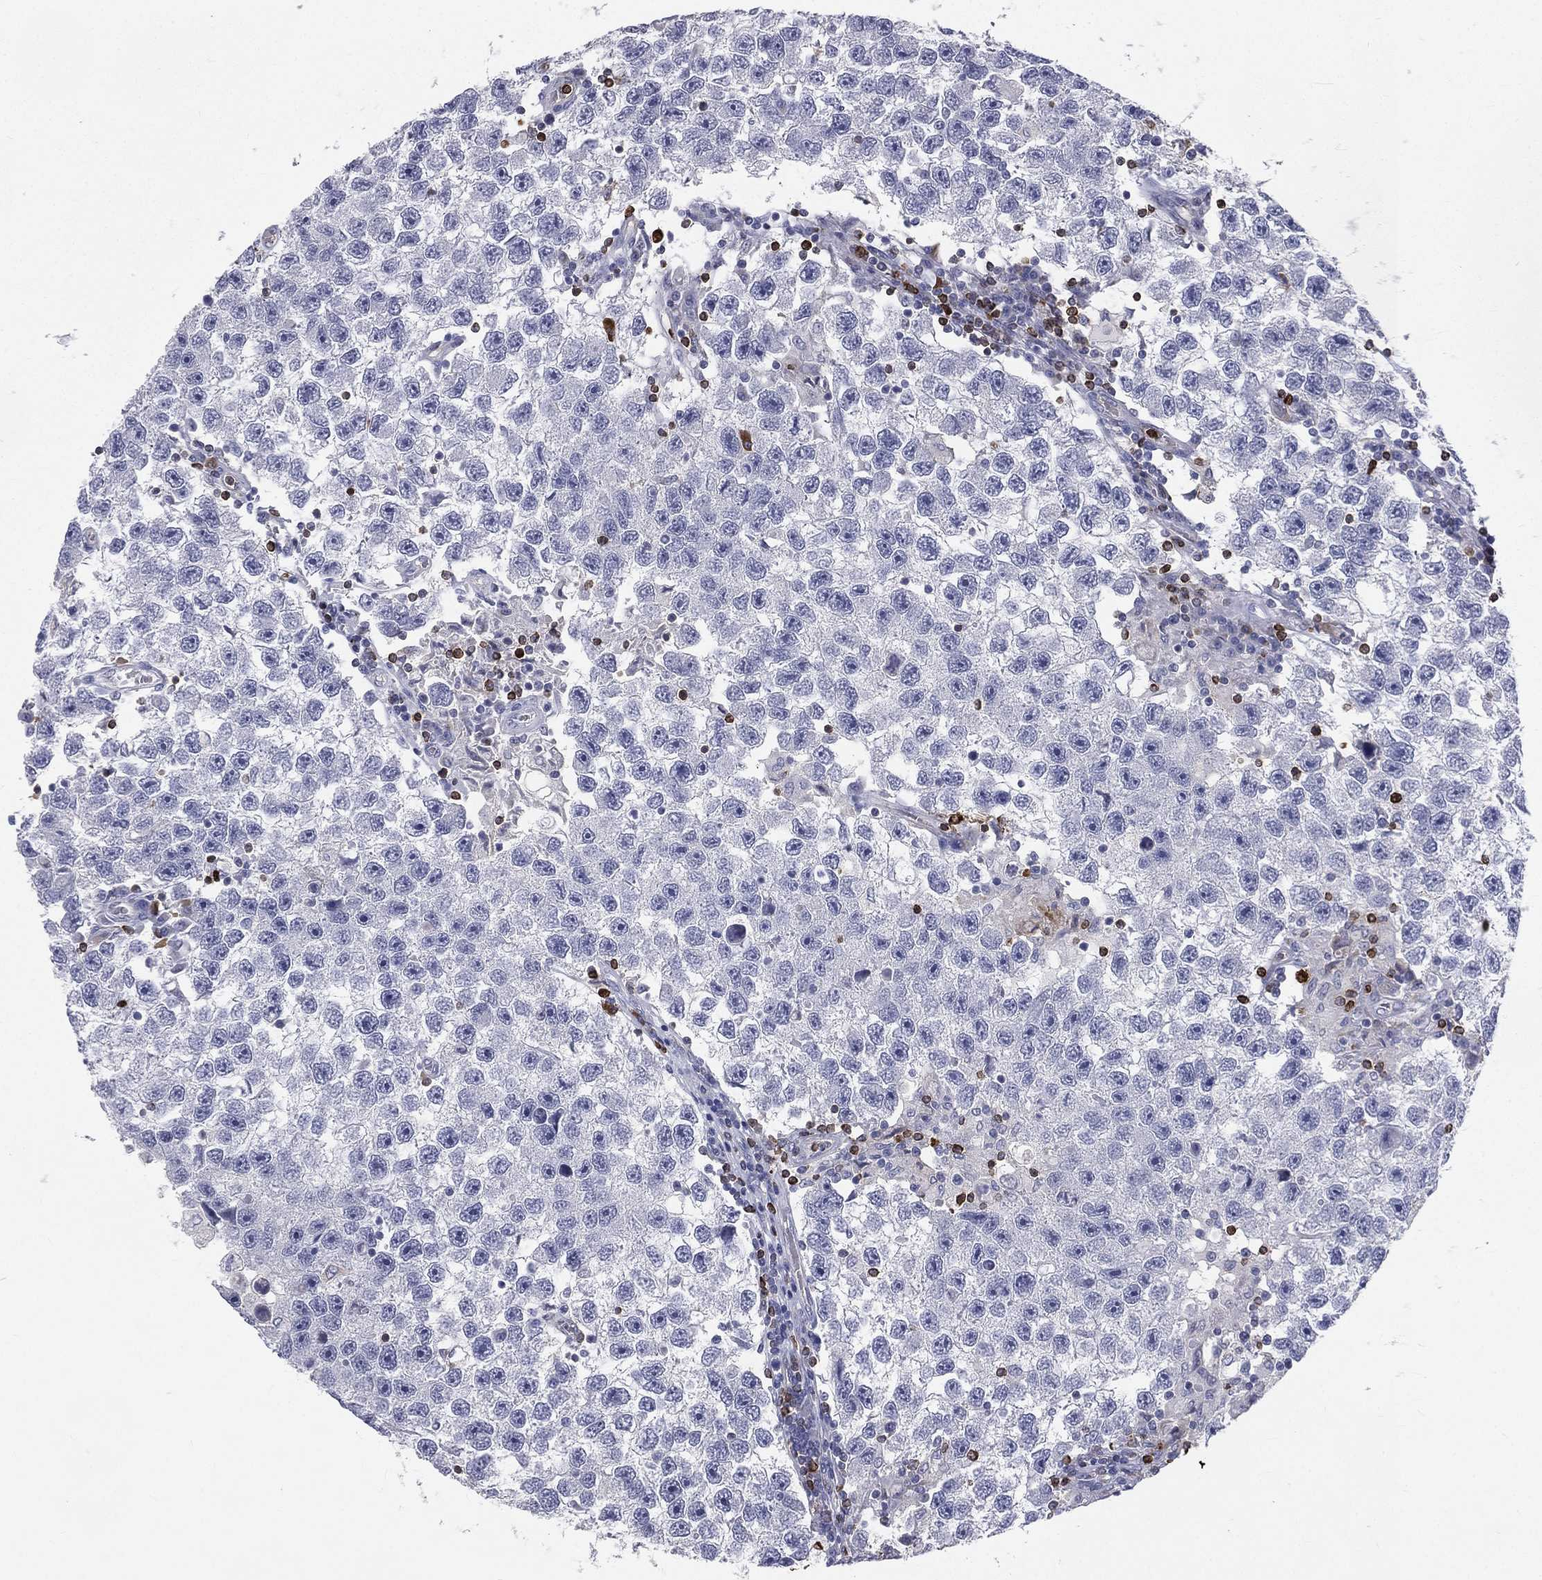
{"staining": {"intensity": "negative", "quantity": "none", "location": "none"}, "tissue": "testis cancer", "cell_type": "Tumor cells", "image_type": "cancer", "snomed": [{"axis": "morphology", "description": "Seminoma, NOS"}, {"axis": "topography", "description": "Testis"}], "caption": "This is a histopathology image of immunohistochemistry (IHC) staining of testis seminoma, which shows no staining in tumor cells.", "gene": "CTSW", "patient": {"sex": "male", "age": 26}}